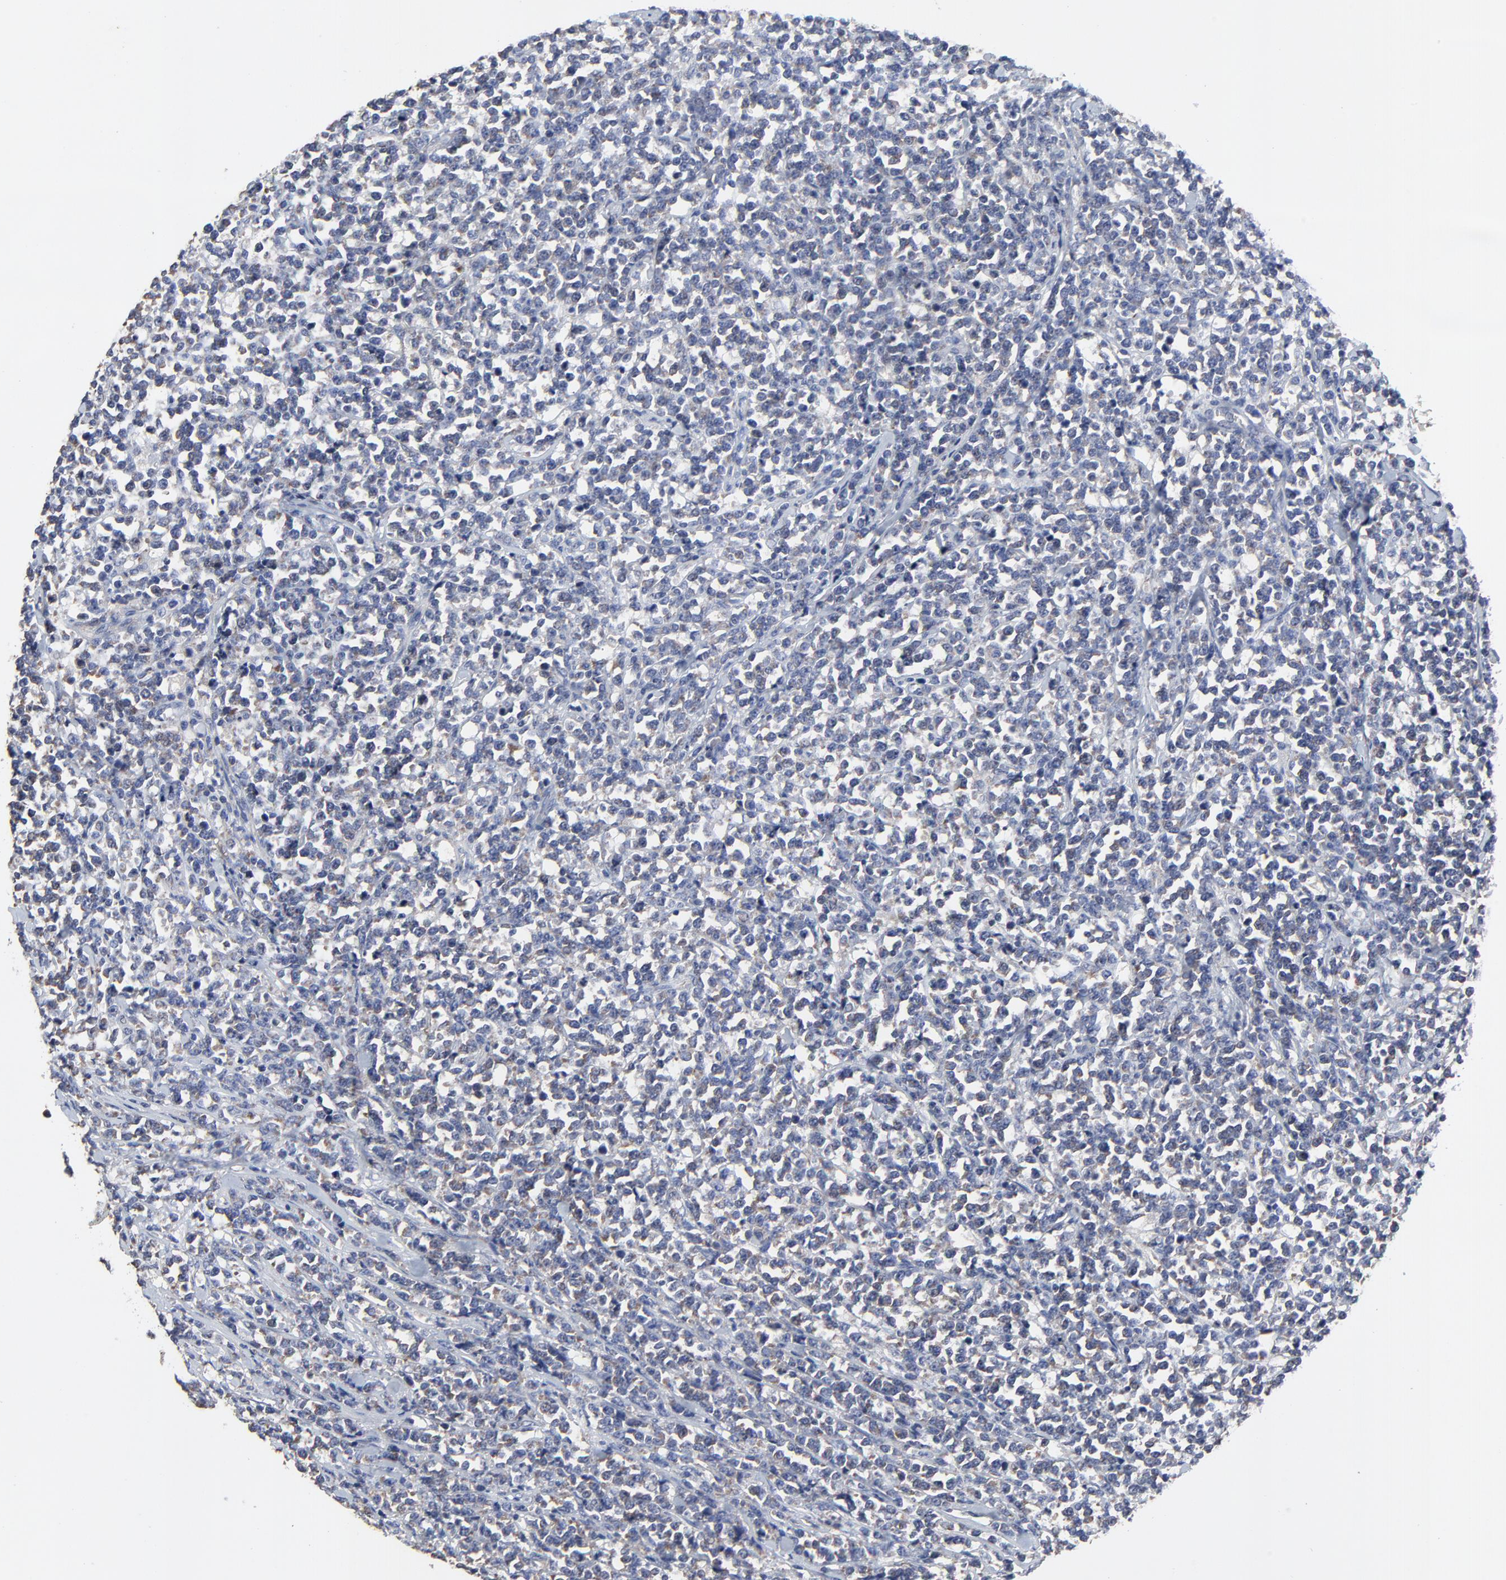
{"staining": {"intensity": "negative", "quantity": "none", "location": "none"}, "tissue": "lymphoma", "cell_type": "Tumor cells", "image_type": "cancer", "snomed": [{"axis": "morphology", "description": "Malignant lymphoma, non-Hodgkin's type, High grade"}, {"axis": "topography", "description": "Small intestine"}, {"axis": "topography", "description": "Colon"}], "caption": "High-grade malignant lymphoma, non-Hodgkin's type was stained to show a protein in brown. There is no significant positivity in tumor cells.", "gene": "NLGN3", "patient": {"sex": "male", "age": 8}}